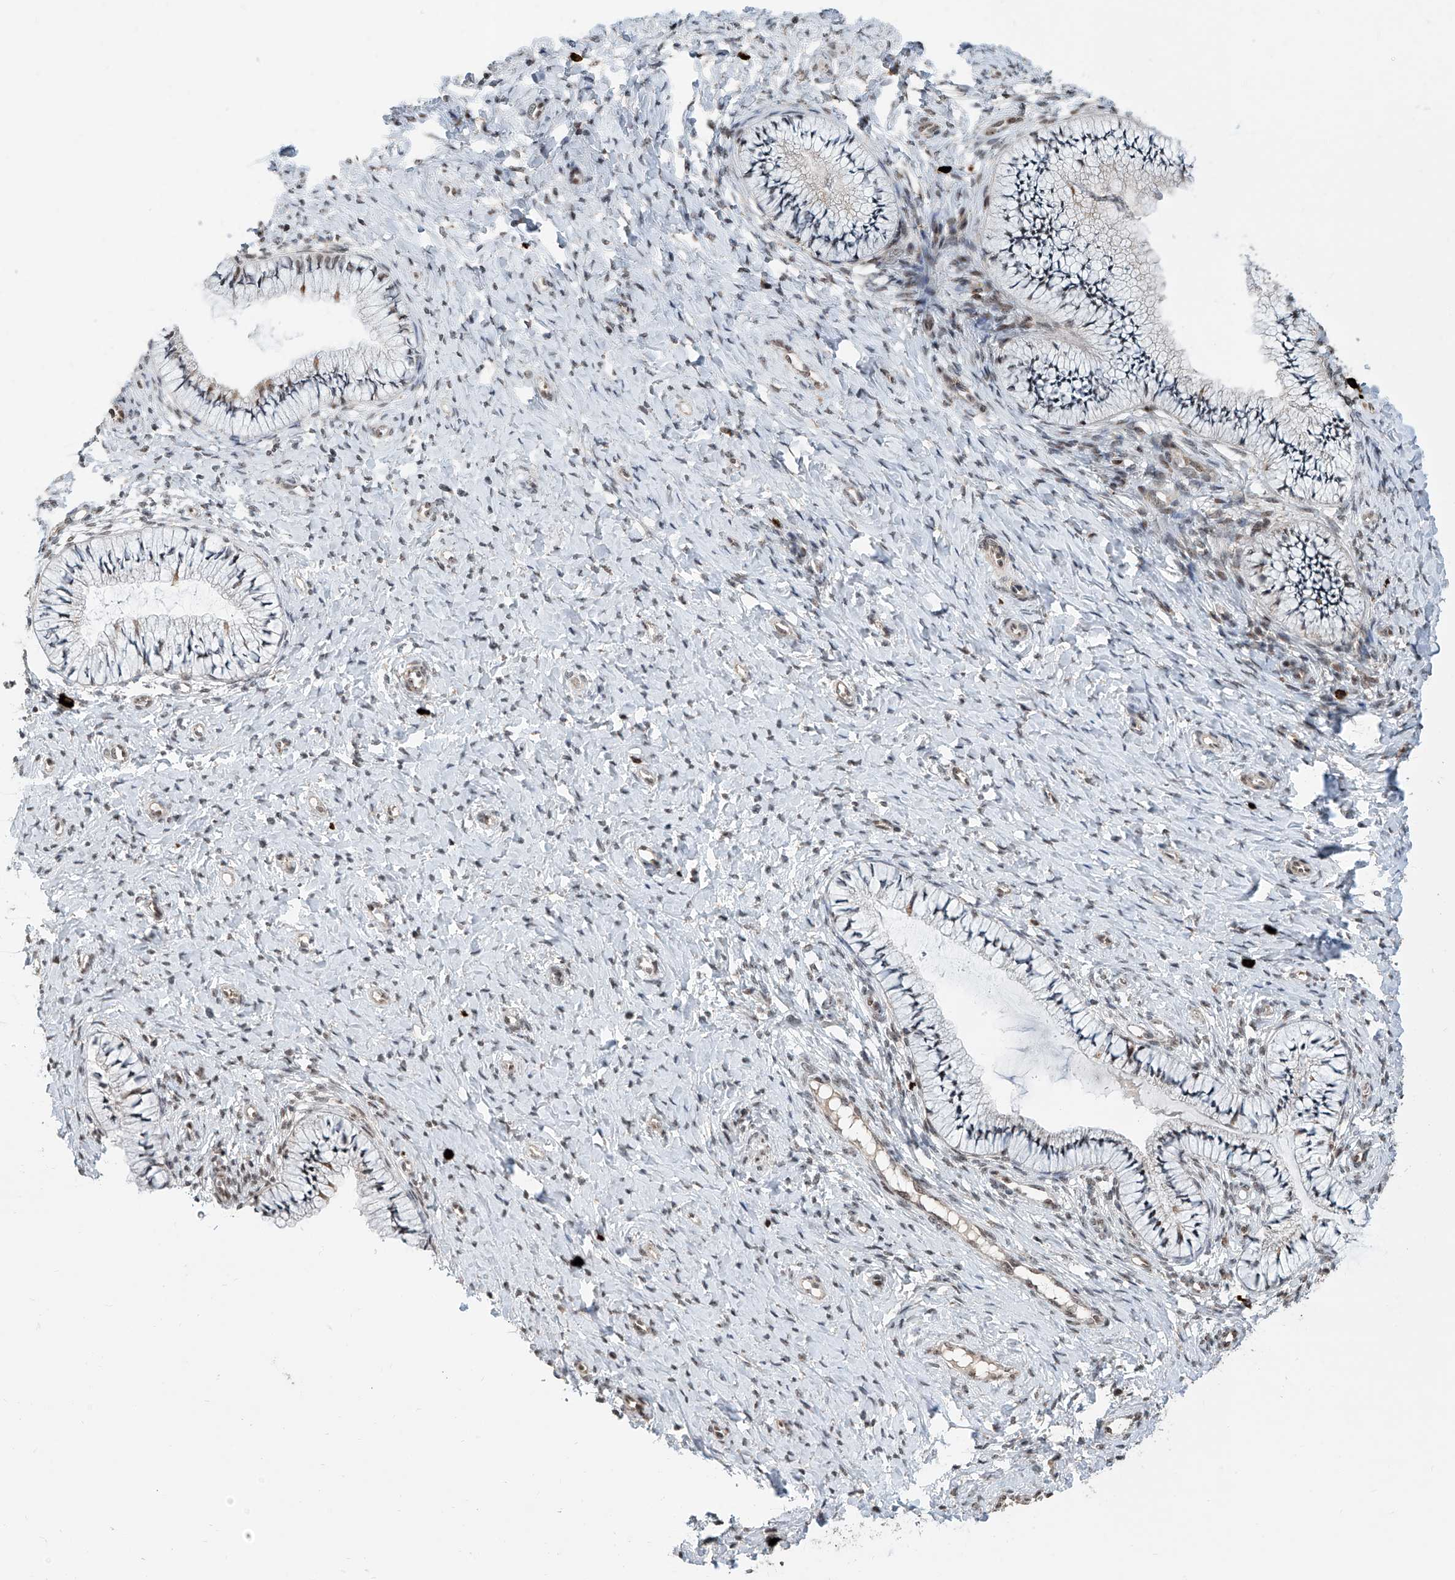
{"staining": {"intensity": "moderate", "quantity": "<25%", "location": "cytoplasmic/membranous,nuclear"}, "tissue": "cervix", "cell_type": "Glandular cells", "image_type": "normal", "snomed": [{"axis": "morphology", "description": "Normal tissue, NOS"}, {"axis": "topography", "description": "Cervix"}], "caption": "Protein staining displays moderate cytoplasmic/membranous,nuclear expression in about <25% of glandular cells in unremarkable cervix.", "gene": "SDE2", "patient": {"sex": "female", "age": 36}}